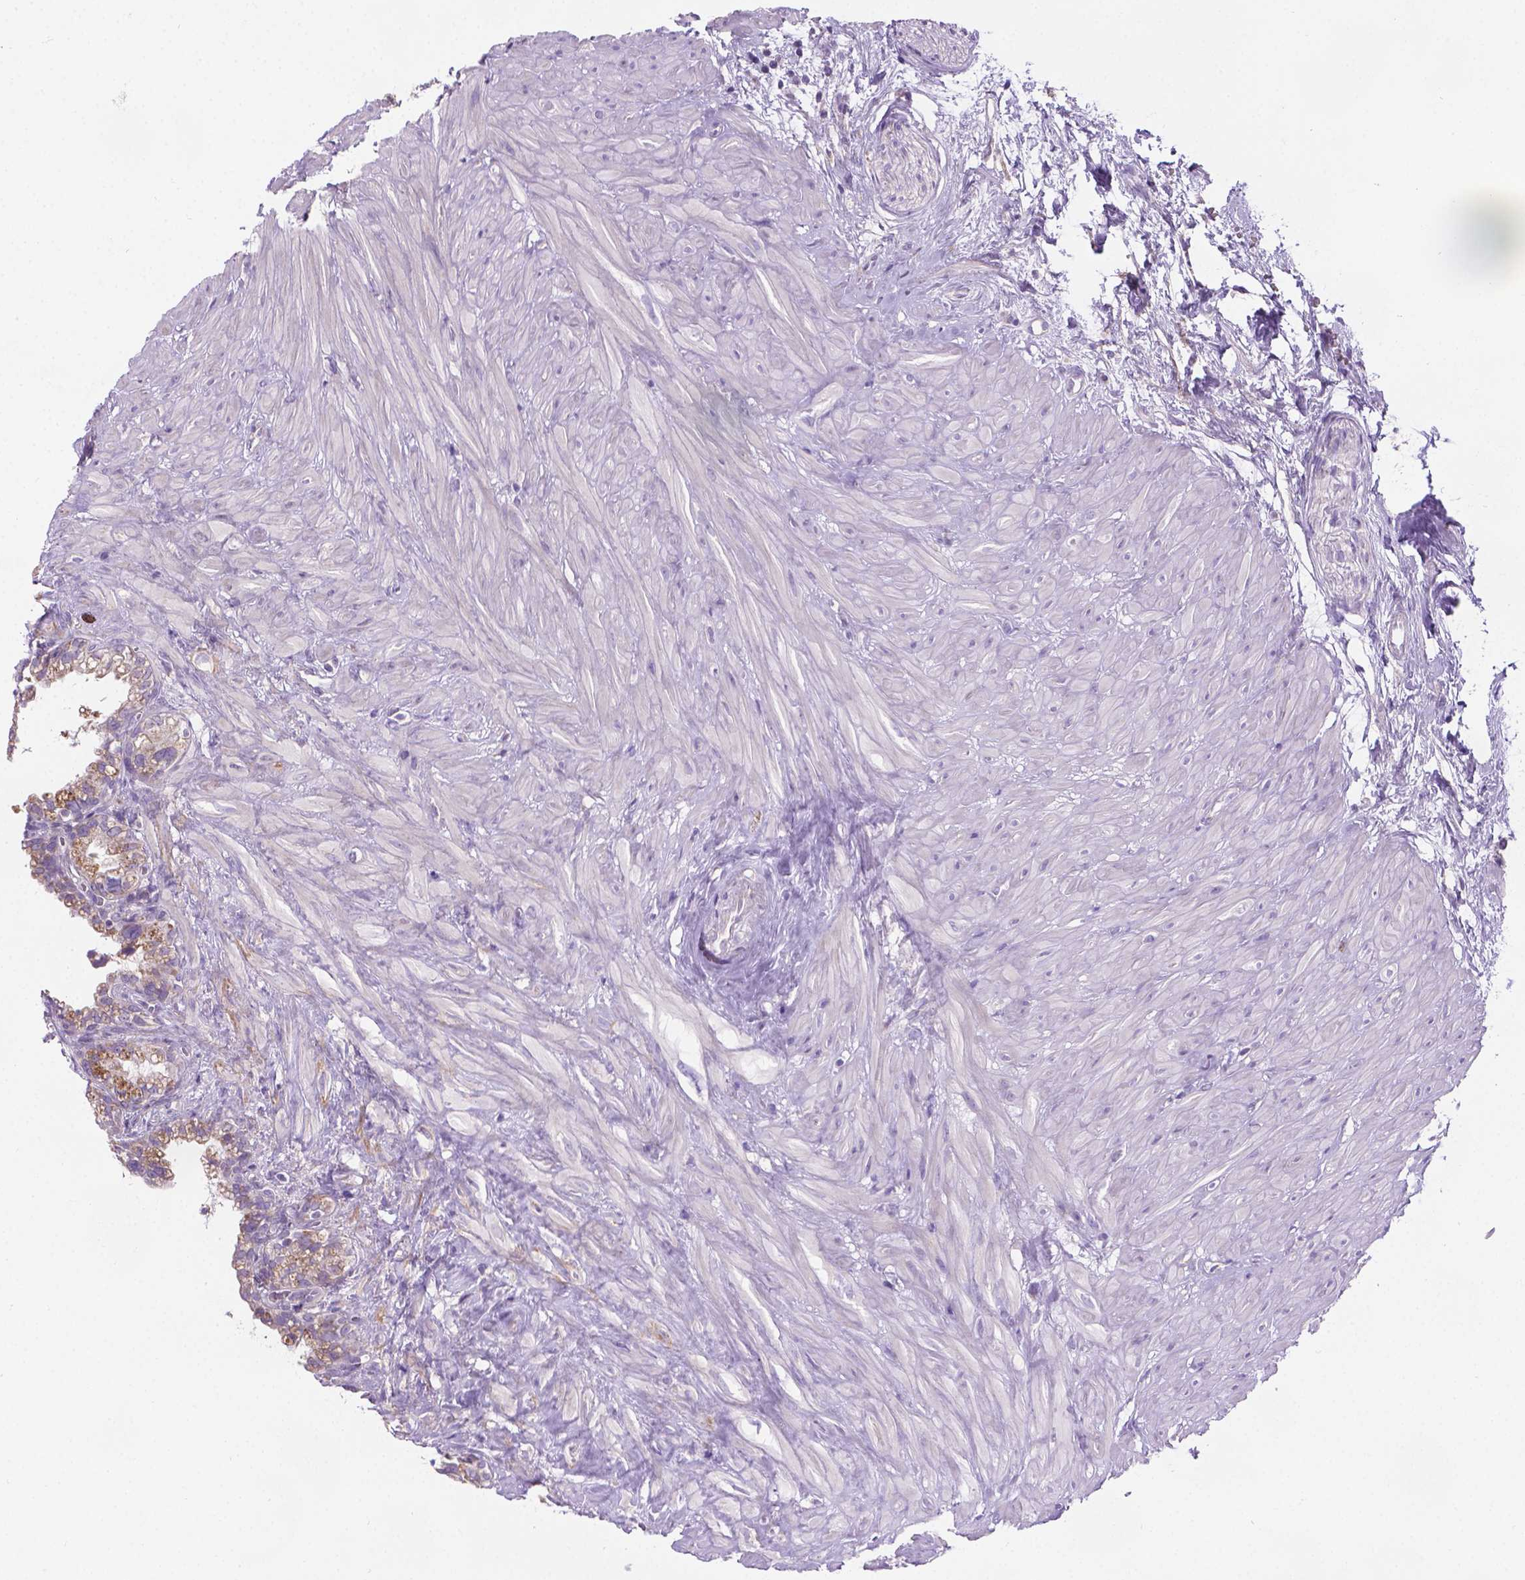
{"staining": {"intensity": "moderate", "quantity": "<25%", "location": "cytoplasmic/membranous"}, "tissue": "seminal vesicle", "cell_type": "Glandular cells", "image_type": "normal", "snomed": [{"axis": "morphology", "description": "Normal tissue, NOS"}, {"axis": "morphology", "description": "Urothelial carcinoma, NOS"}, {"axis": "topography", "description": "Urinary bladder"}, {"axis": "topography", "description": "Seminal veicle"}], "caption": "Moderate cytoplasmic/membranous positivity is seen in about <25% of glandular cells in unremarkable seminal vesicle. (Brightfield microscopy of DAB IHC at high magnification).", "gene": "CSPG5", "patient": {"sex": "male", "age": 76}}